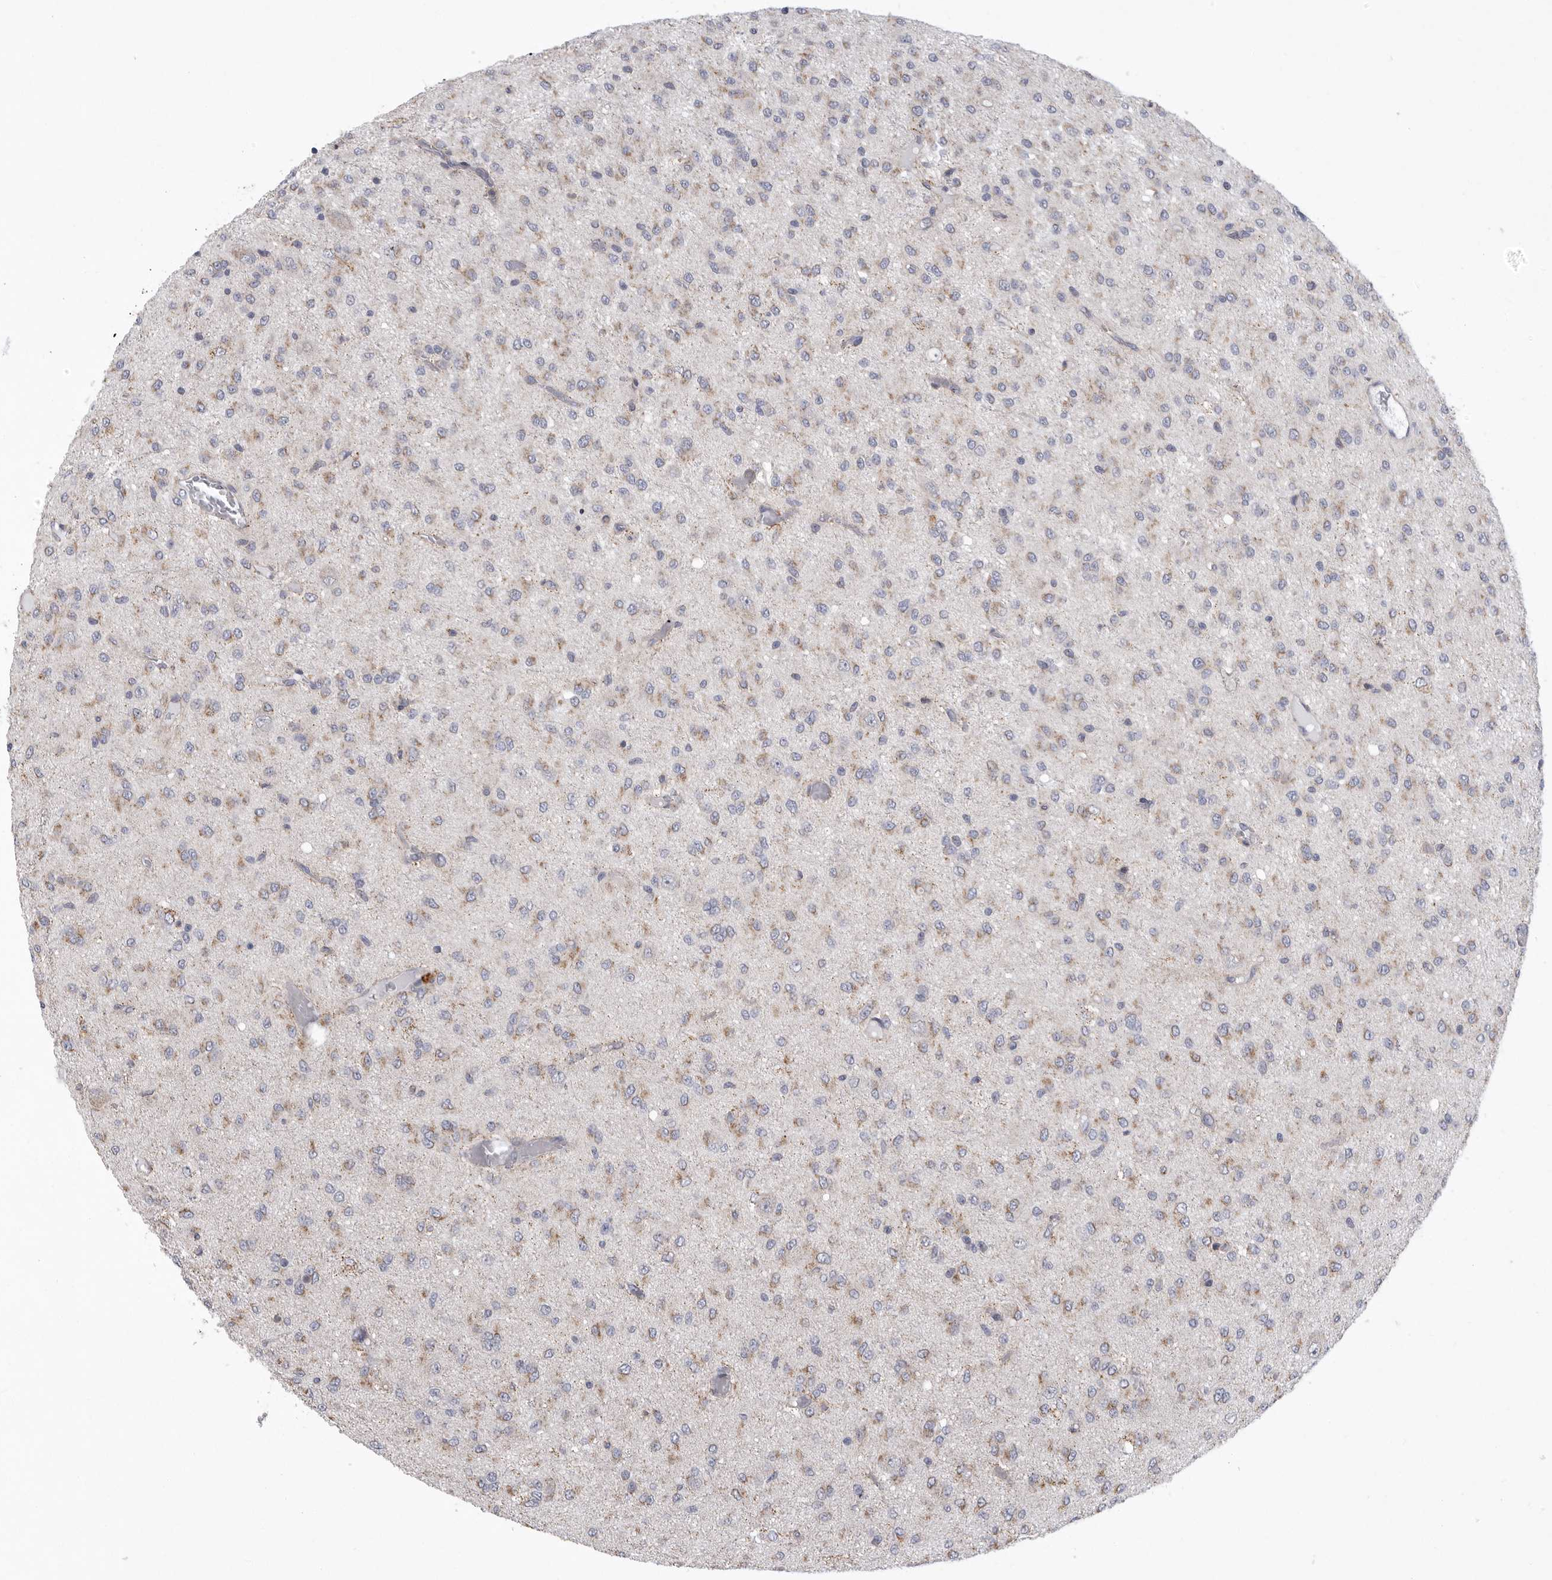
{"staining": {"intensity": "negative", "quantity": "none", "location": "none"}, "tissue": "glioma", "cell_type": "Tumor cells", "image_type": "cancer", "snomed": [{"axis": "morphology", "description": "Glioma, malignant, High grade"}, {"axis": "topography", "description": "Brain"}], "caption": "There is no significant positivity in tumor cells of malignant glioma (high-grade).", "gene": "MPZL1", "patient": {"sex": "female", "age": 59}}